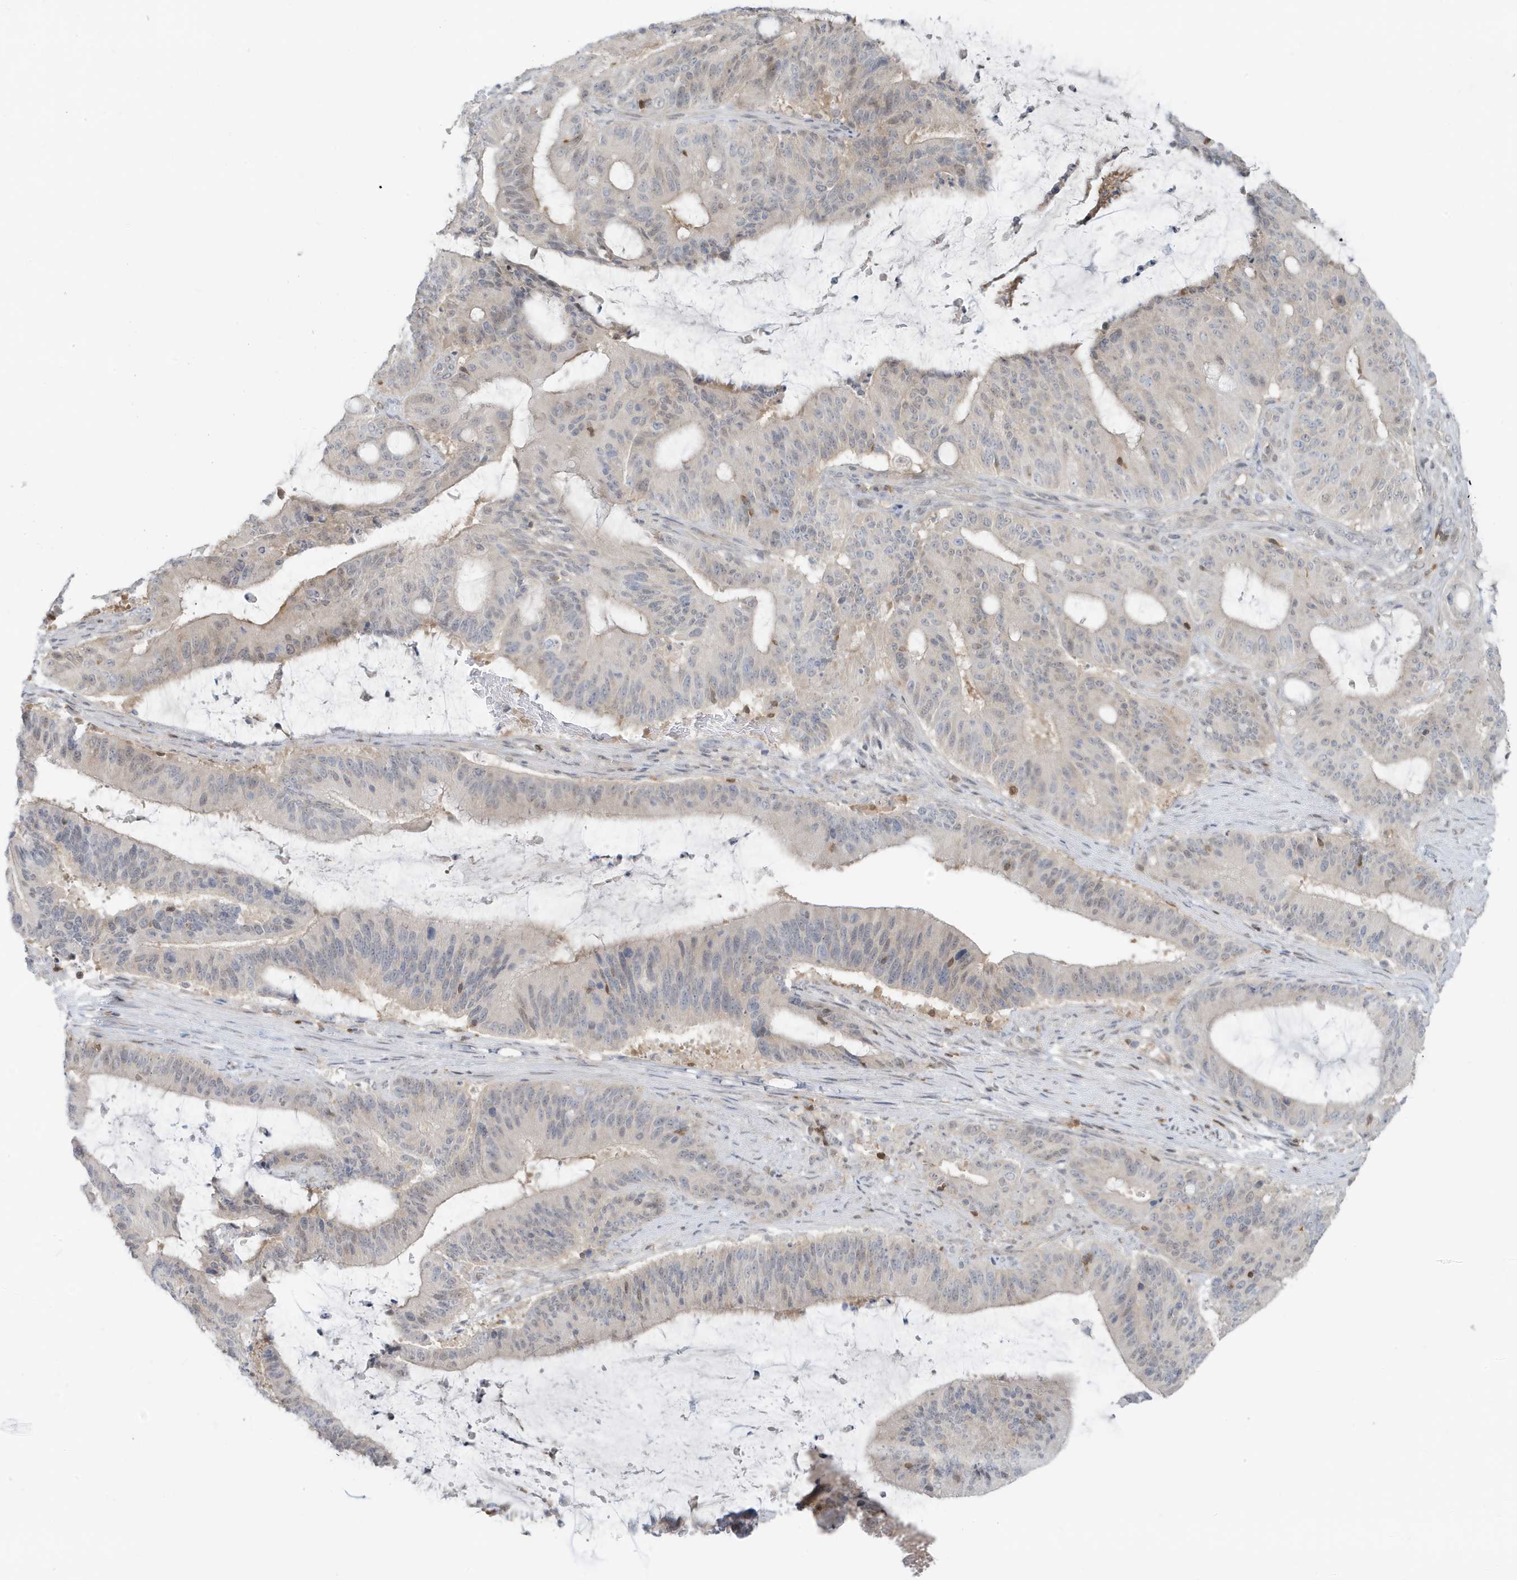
{"staining": {"intensity": "weak", "quantity": "<25%", "location": "cytoplasmic/membranous"}, "tissue": "liver cancer", "cell_type": "Tumor cells", "image_type": "cancer", "snomed": [{"axis": "morphology", "description": "Normal tissue, NOS"}, {"axis": "morphology", "description": "Cholangiocarcinoma"}, {"axis": "topography", "description": "Liver"}, {"axis": "topography", "description": "Peripheral nerve tissue"}], "caption": "This is a histopathology image of immunohistochemistry staining of liver cholangiocarcinoma, which shows no staining in tumor cells.", "gene": "OGA", "patient": {"sex": "female", "age": 73}}